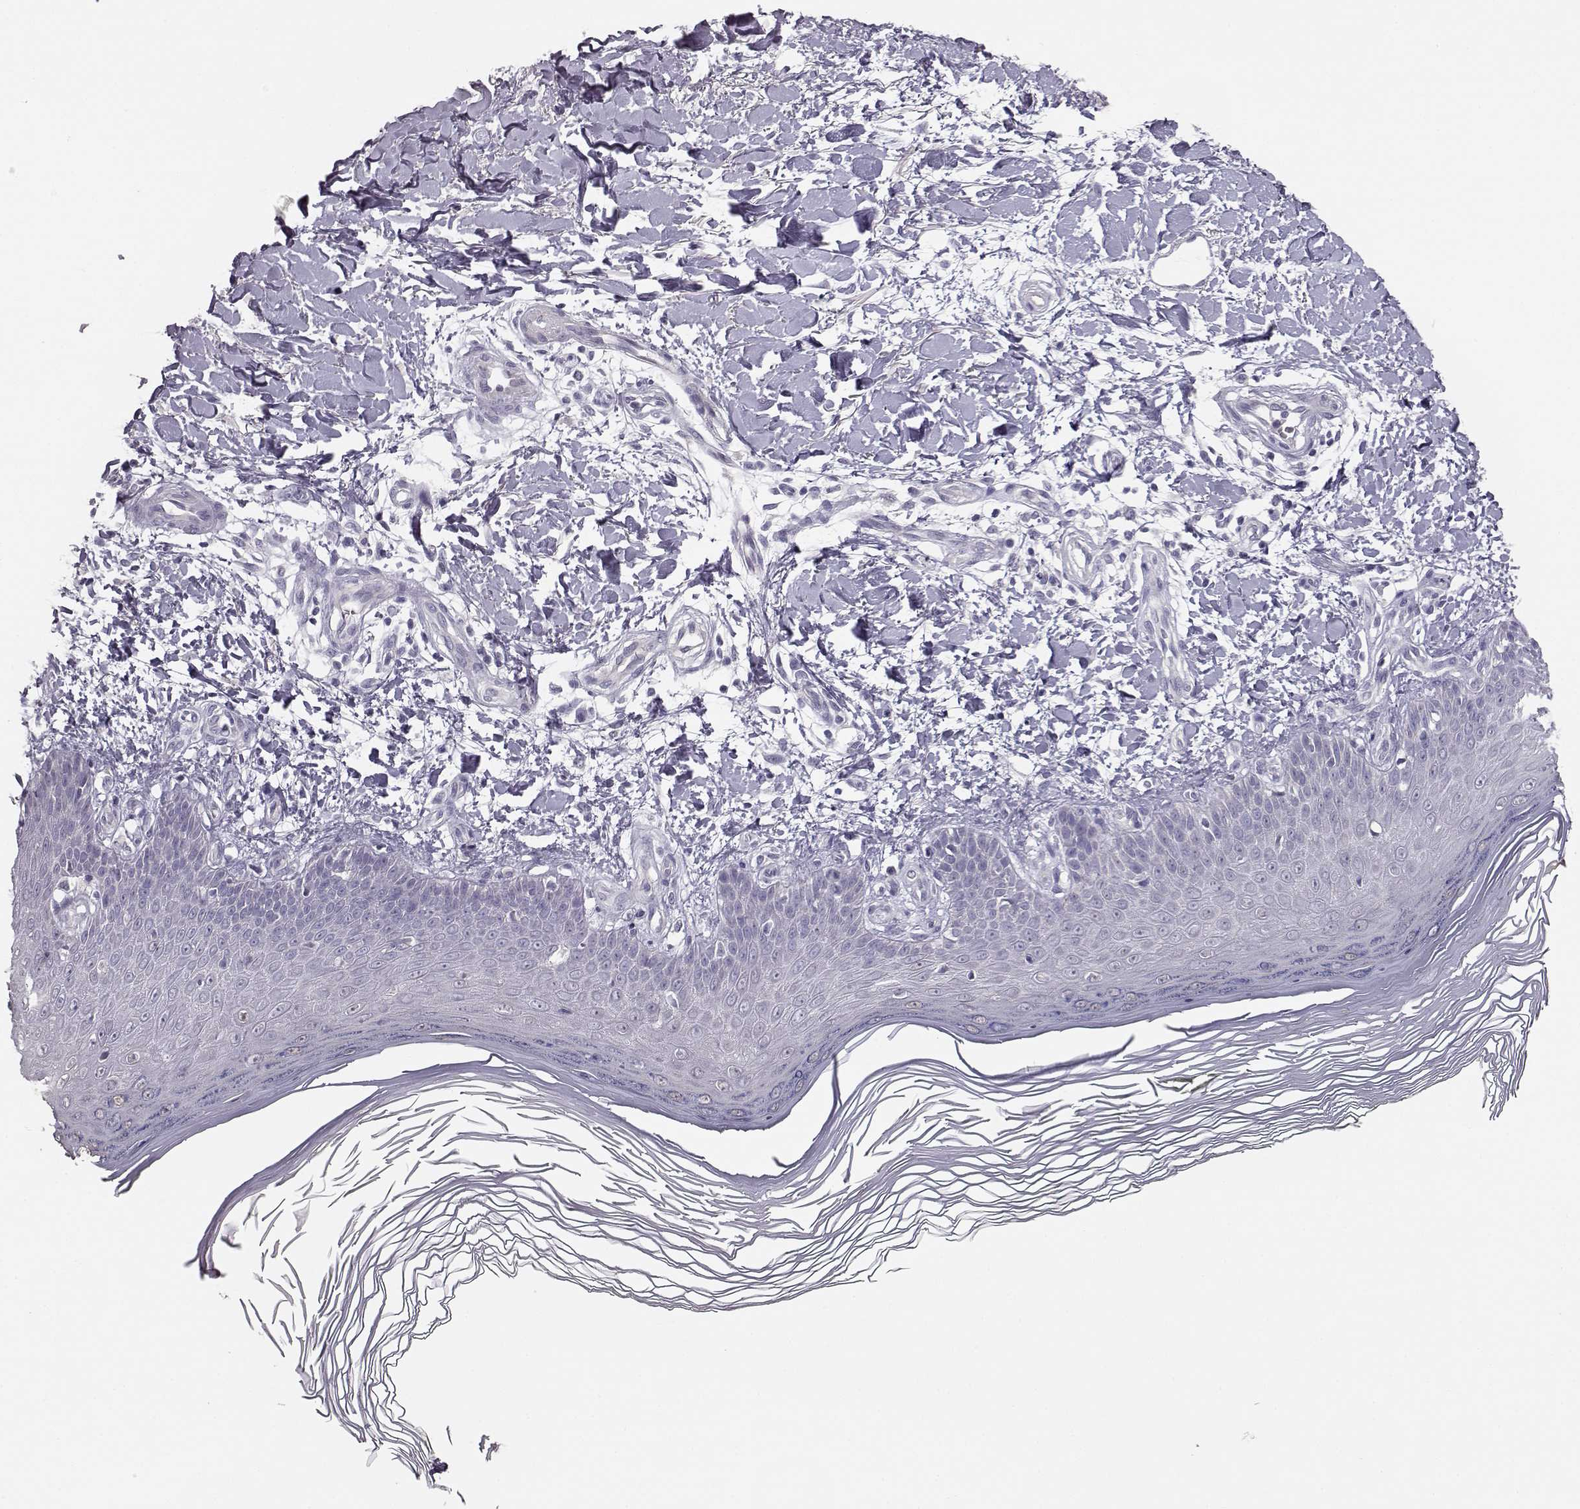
{"staining": {"intensity": "negative", "quantity": "none", "location": "none"}, "tissue": "skin", "cell_type": "Fibroblasts", "image_type": "normal", "snomed": [{"axis": "morphology", "description": "Normal tissue, NOS"}, {"axis": "topography", "description": "Skin"}], "caption": "This histopathology image is of unremarkable skin stained with immunohistochemistry (IHC) to label a protein in brown with the nuclei are counter-stained blue. There is no positivity in fibroblasts.", "gene": "MYCBPAP", "patient": {"sex": "female", "age": 62}}